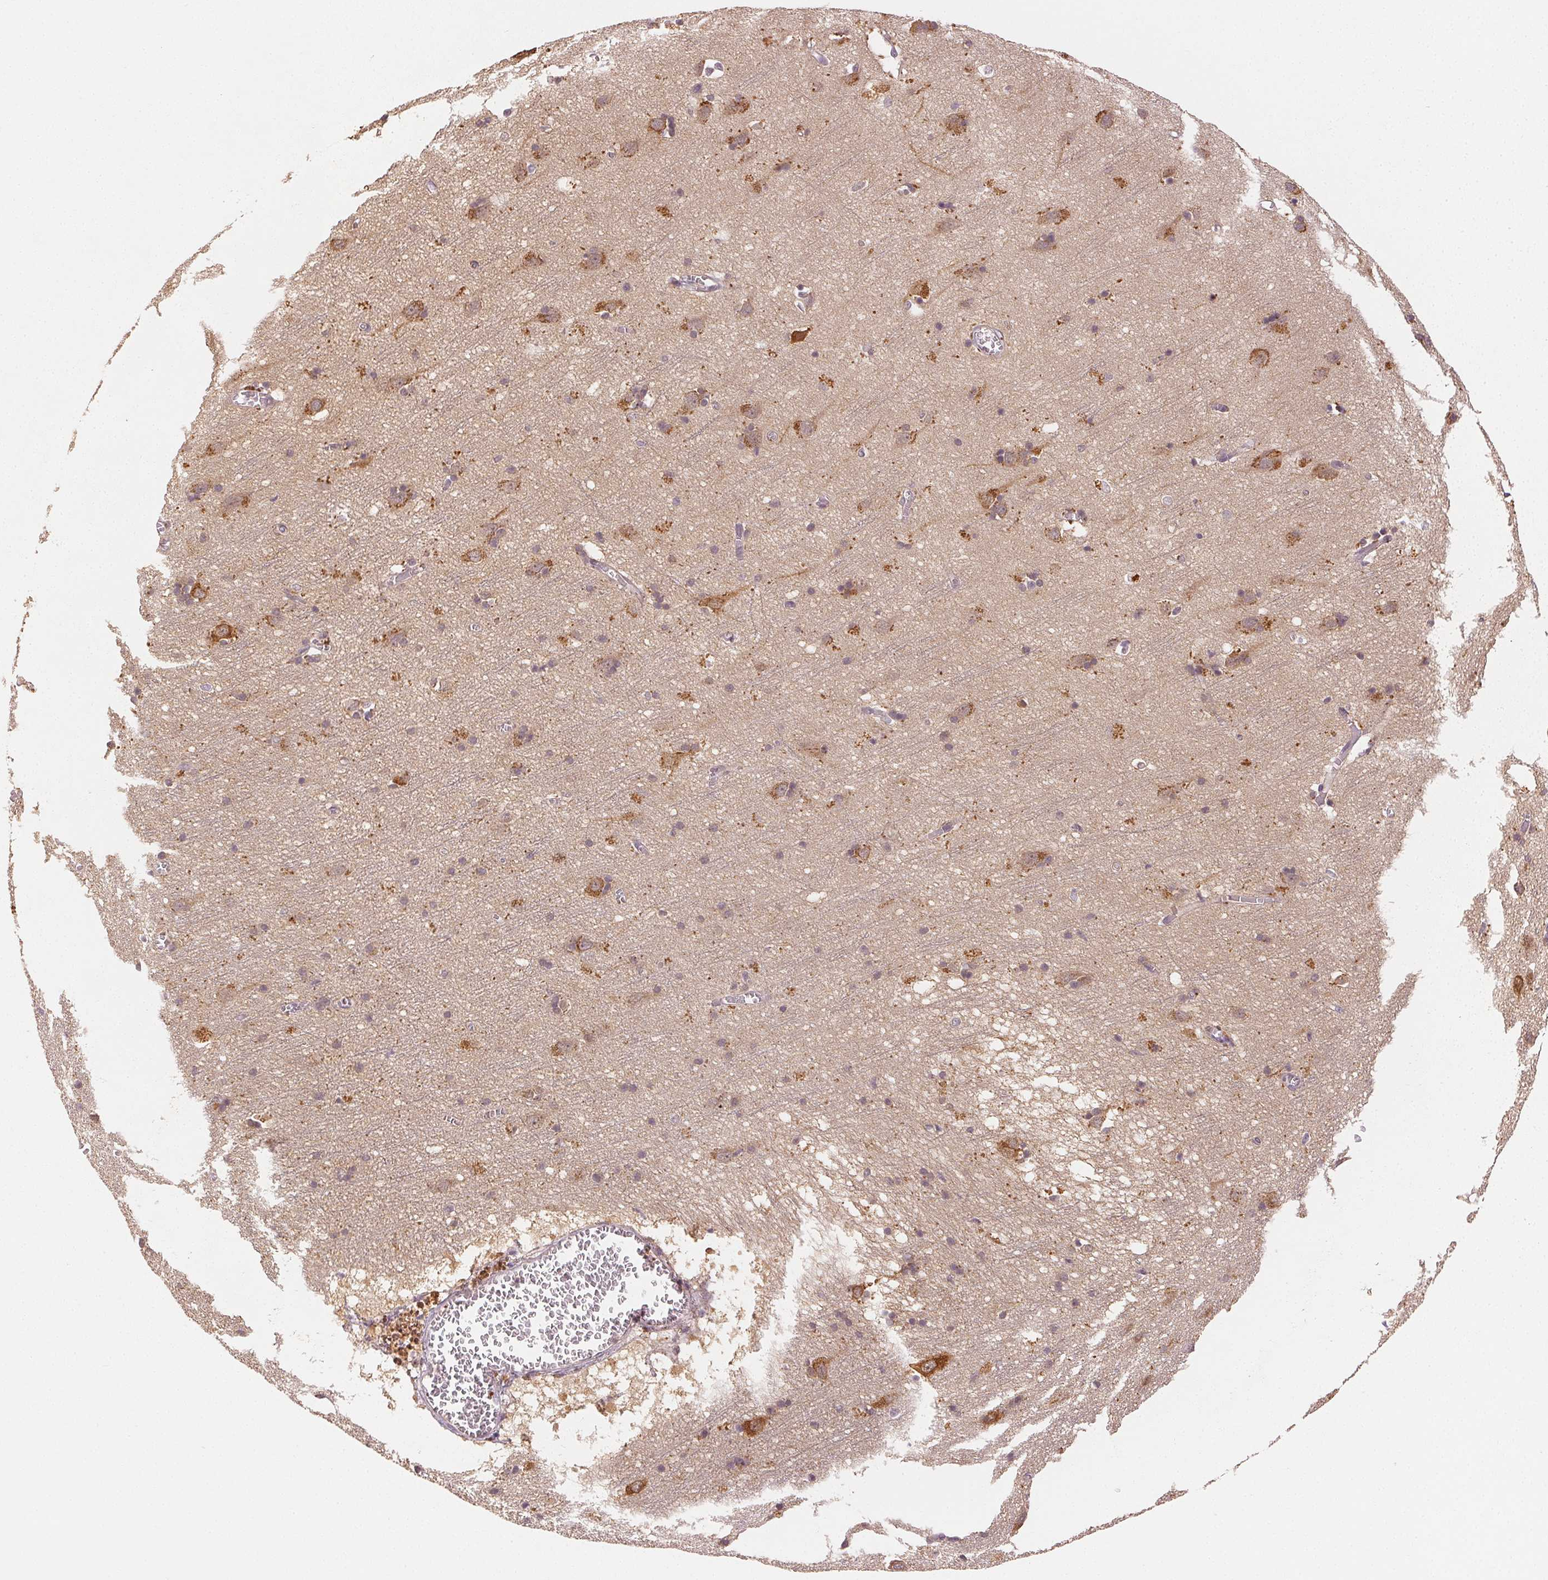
{"staining": {"intensity": "negative", "quantity": "none", "location": "none"}, "tissue": "cerebral cortex", "cell_type": "Endothelial cells", "image_type": "normal", "snomed": [{"axis": "morphology", "description": "Normal tissue, NOS"}, {"axis": "topography", "description": "Cerebral cortex"}], "caption": "This is an immunohistochemistry (IHC) photomicrograph of benign cerebral cortex. There is no positivity in endothelial cells.", "gene": "MAP1LC3A", "patient": {"sex": "male", "age": 70}}